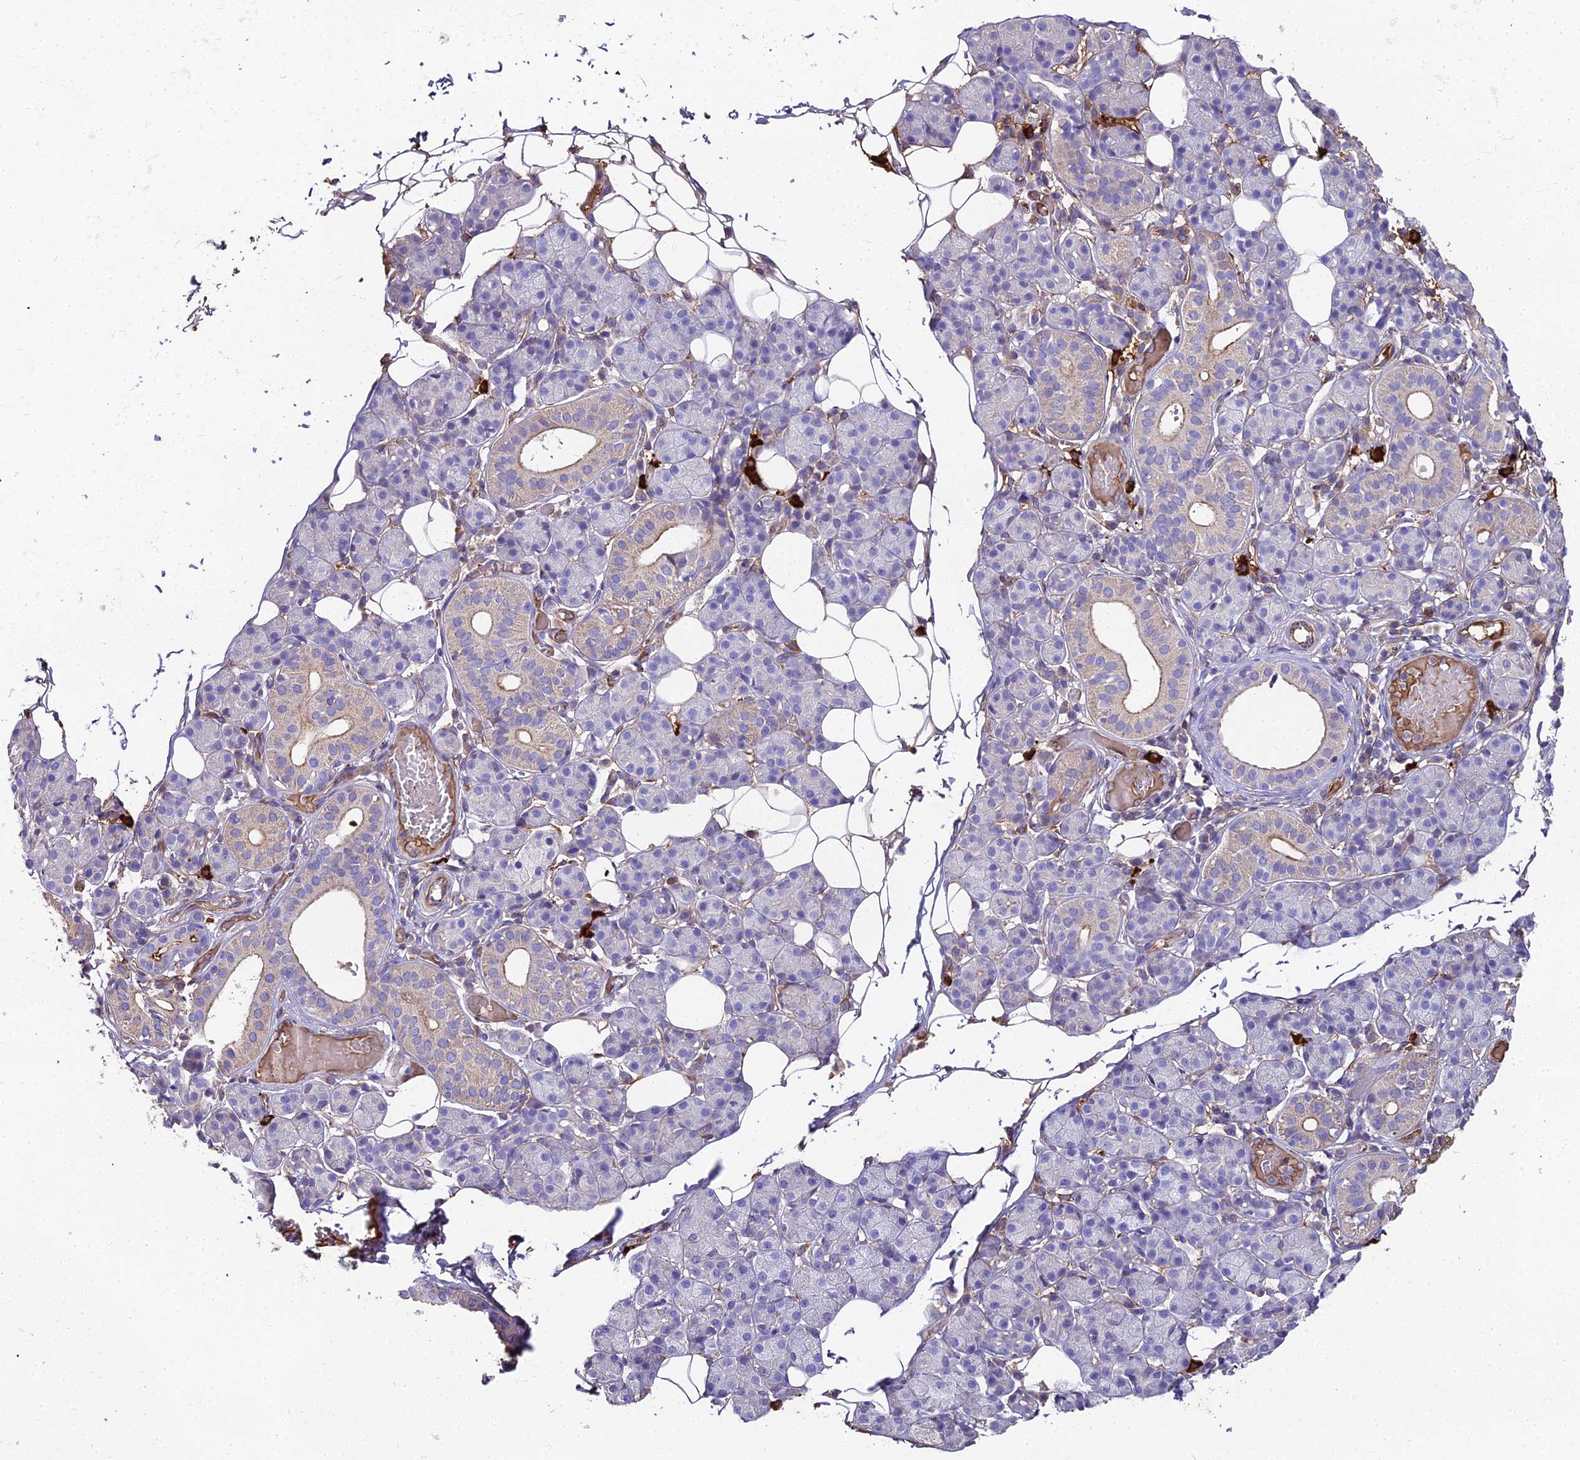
{"staining": {"intensity": "weak", "quantity": "<25%", "location": "cytoplasmic/membranous"}, "tissue": "salivary gland", "cell_type": "Glandular cells", "image_type": "normal", "snomed": [{"axis": "morphology", "description": "Normal tissue, NOS"}, {"axis": "topography", "description": "Salivary gland"}], "caption": "Immunohistochemistry histopathology image of unremarkable salivary gland stained for a protein (brown), which exhibits no staining in glandular cells. (DAB immunohistochemistry with hematoxylin counter stain).", "gene": "BEX4", "patient": {"sex": "female", "age": 33}}